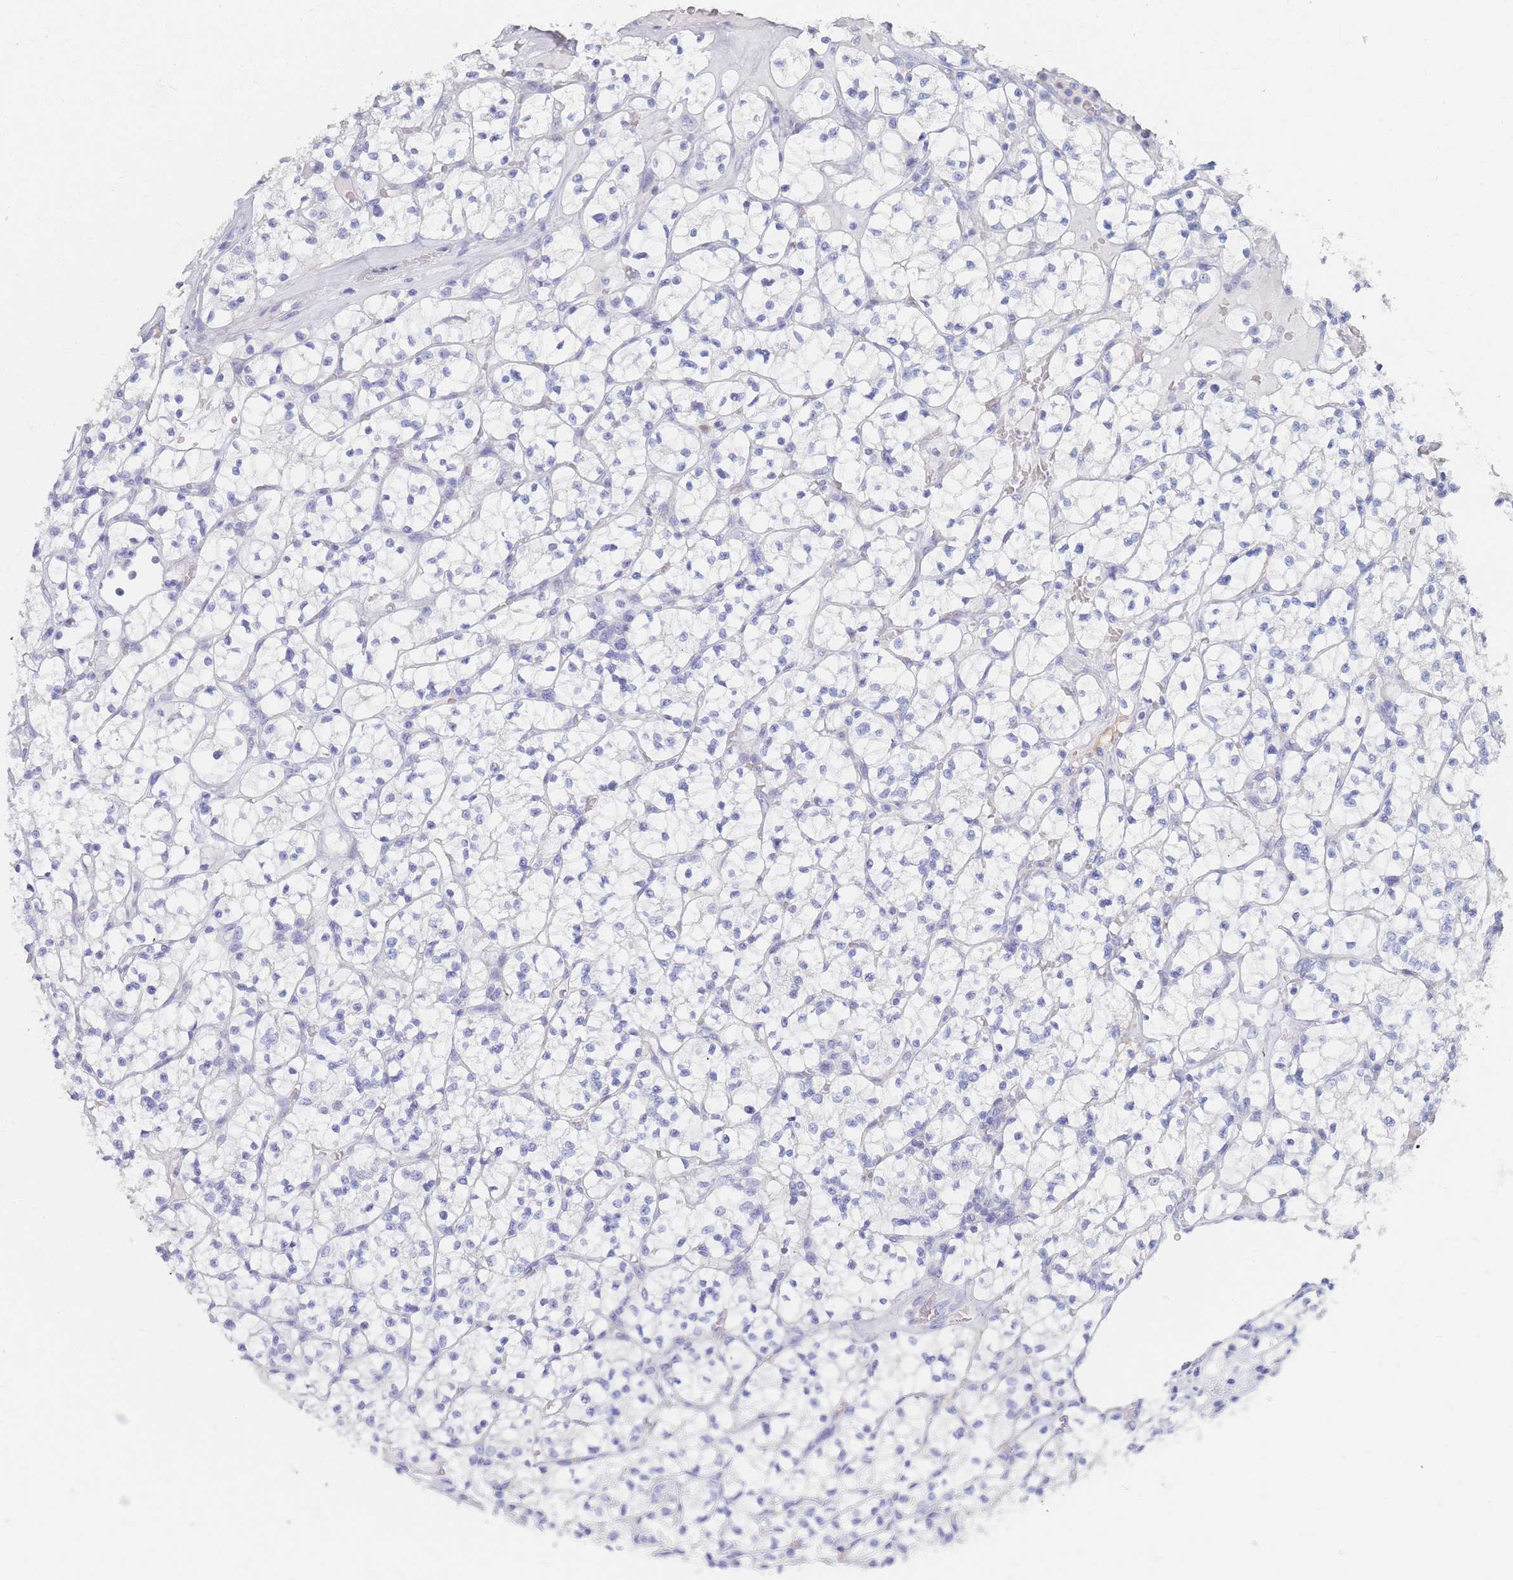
{"staining": {"intensity": "negative", "quantity": "none", "location": "none"}, "tissue": "renal cancer", "cell_type": "Tumor cells", "image_type": "cancer", "snomed": [{"axis": "morphology", "description": "Adenocarcinoma, NOS"}, {"axis": "topography", "description": "Kidney"}], "caption": "The photomicrograph demonstrates no significant expression in tumor cells of renal cancer (adenocarcinoma).", "gene": "SLC25A35", "patient": {"sex": "female", "age": 64}}